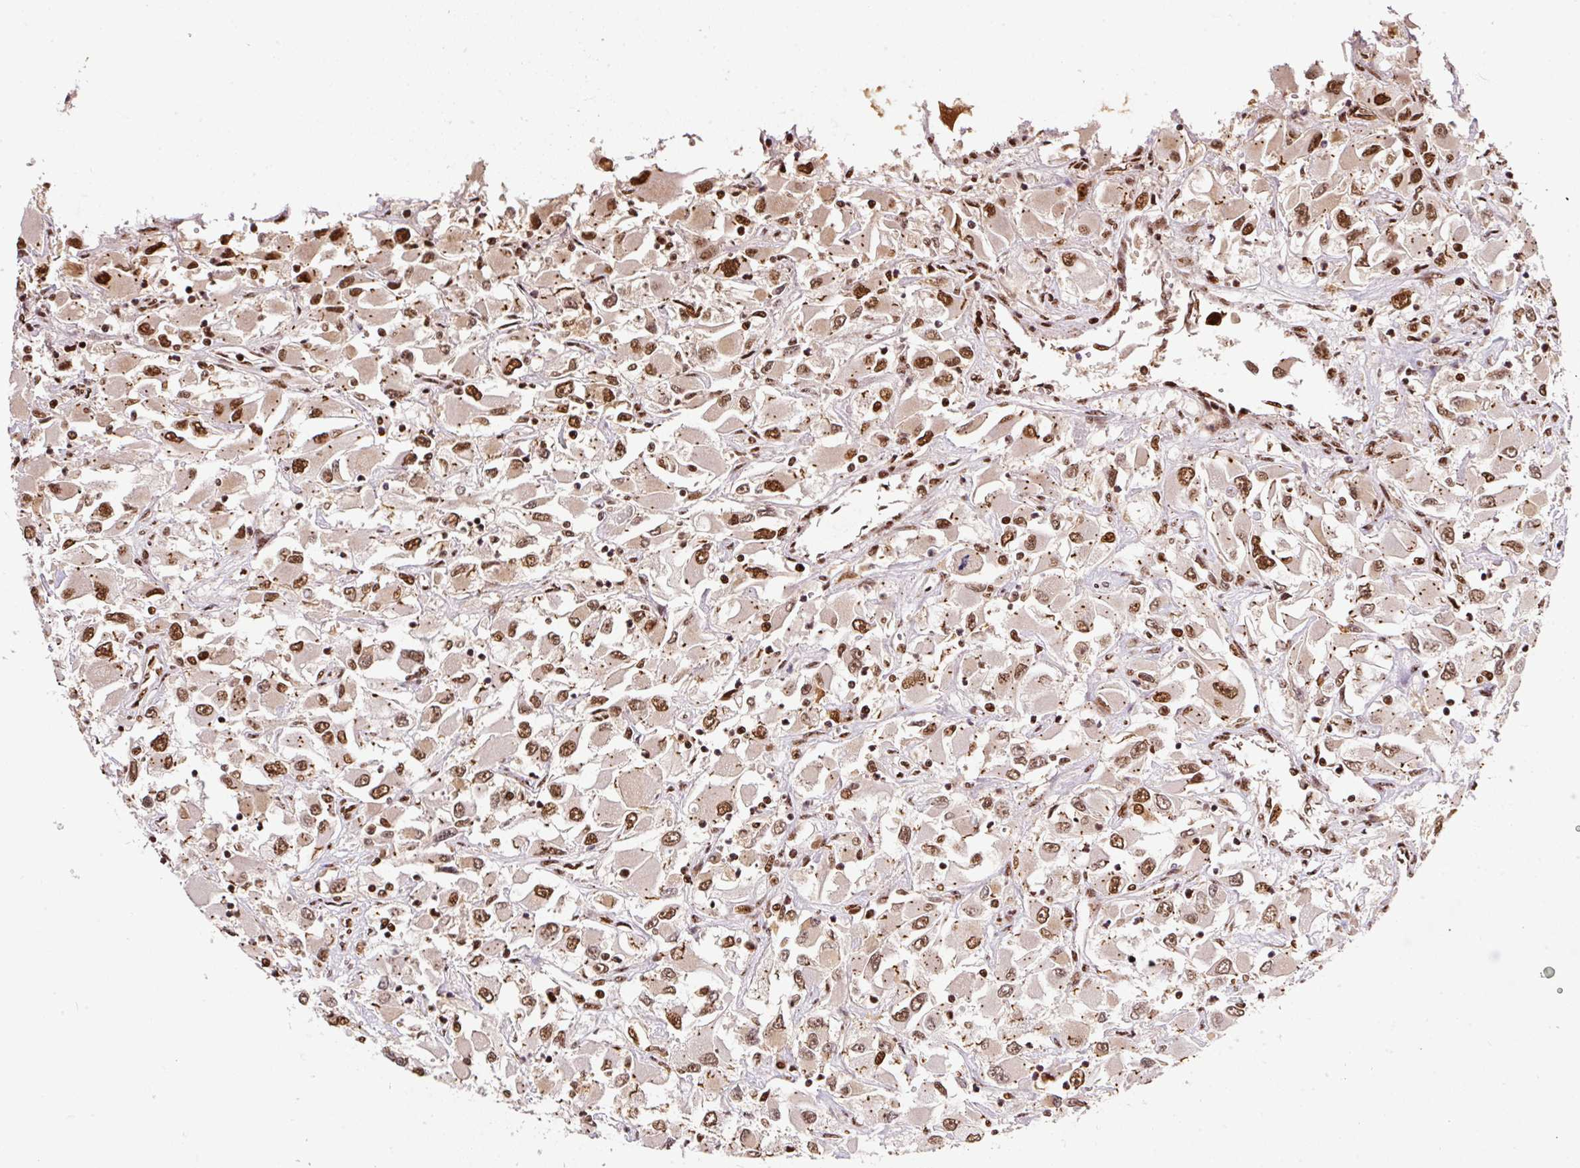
{"staining": {"intensity": "moderate", "quantity": ">75%", "location": "nuclear"}, "tissue": "renal cancer", "cell_type": "Tumor cells", "image_type": "cancer", "snomed": [{"axis": "morphology", "description": "Adenocarcinoma, NOS"}, {"axis": "topography", "description": "Kidney"}], "caption": "Brown immunohistochemical staining in adenocarcinoma (renal) displays moderate nuclear staining in about >75% of tumor cells.", "gene": "GPR139", "patient": {"sex": "female", "age": 52}}